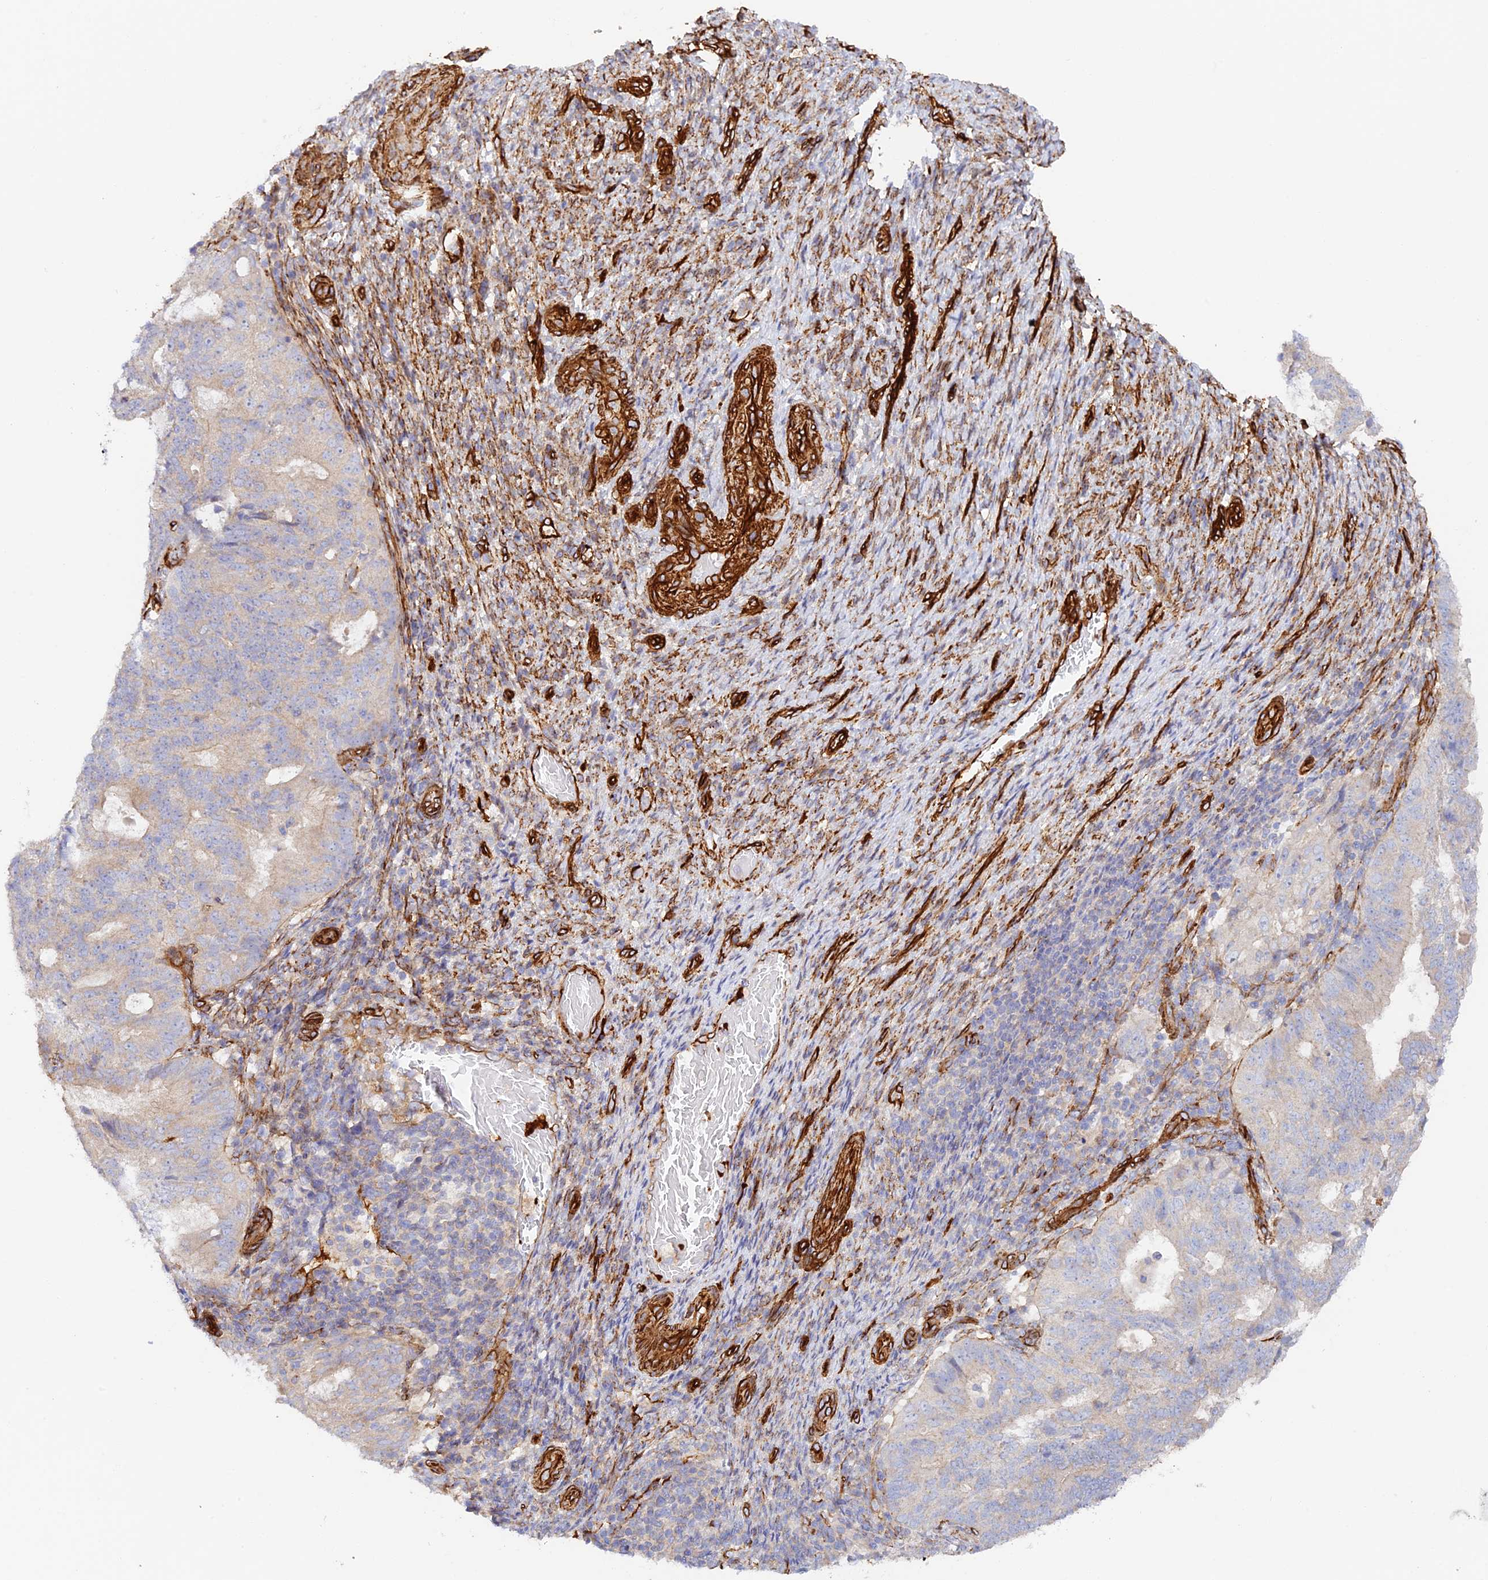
{"staining": {"intensity": "weak", "quantity": "<25%", "location": "cytoplasmic/membranous"}, "tissue": "endometrial cancer", "cell_type": "Tumor cells", "image_type": "cancer", "snomed": [{"axis": "morphology", "description": "Adenocarcinoma, NOS"}, {"axis": "topography", "description": "Endometrium"}], "caption": "Immunohistochemistry image of neoplastic tissue: adenocarcinoma (endometrial) stained with DAB reveals no significant protein expression in tumor cells.", "gene": "MYO9A", "patient": {"sex": "female", "age": 70}}